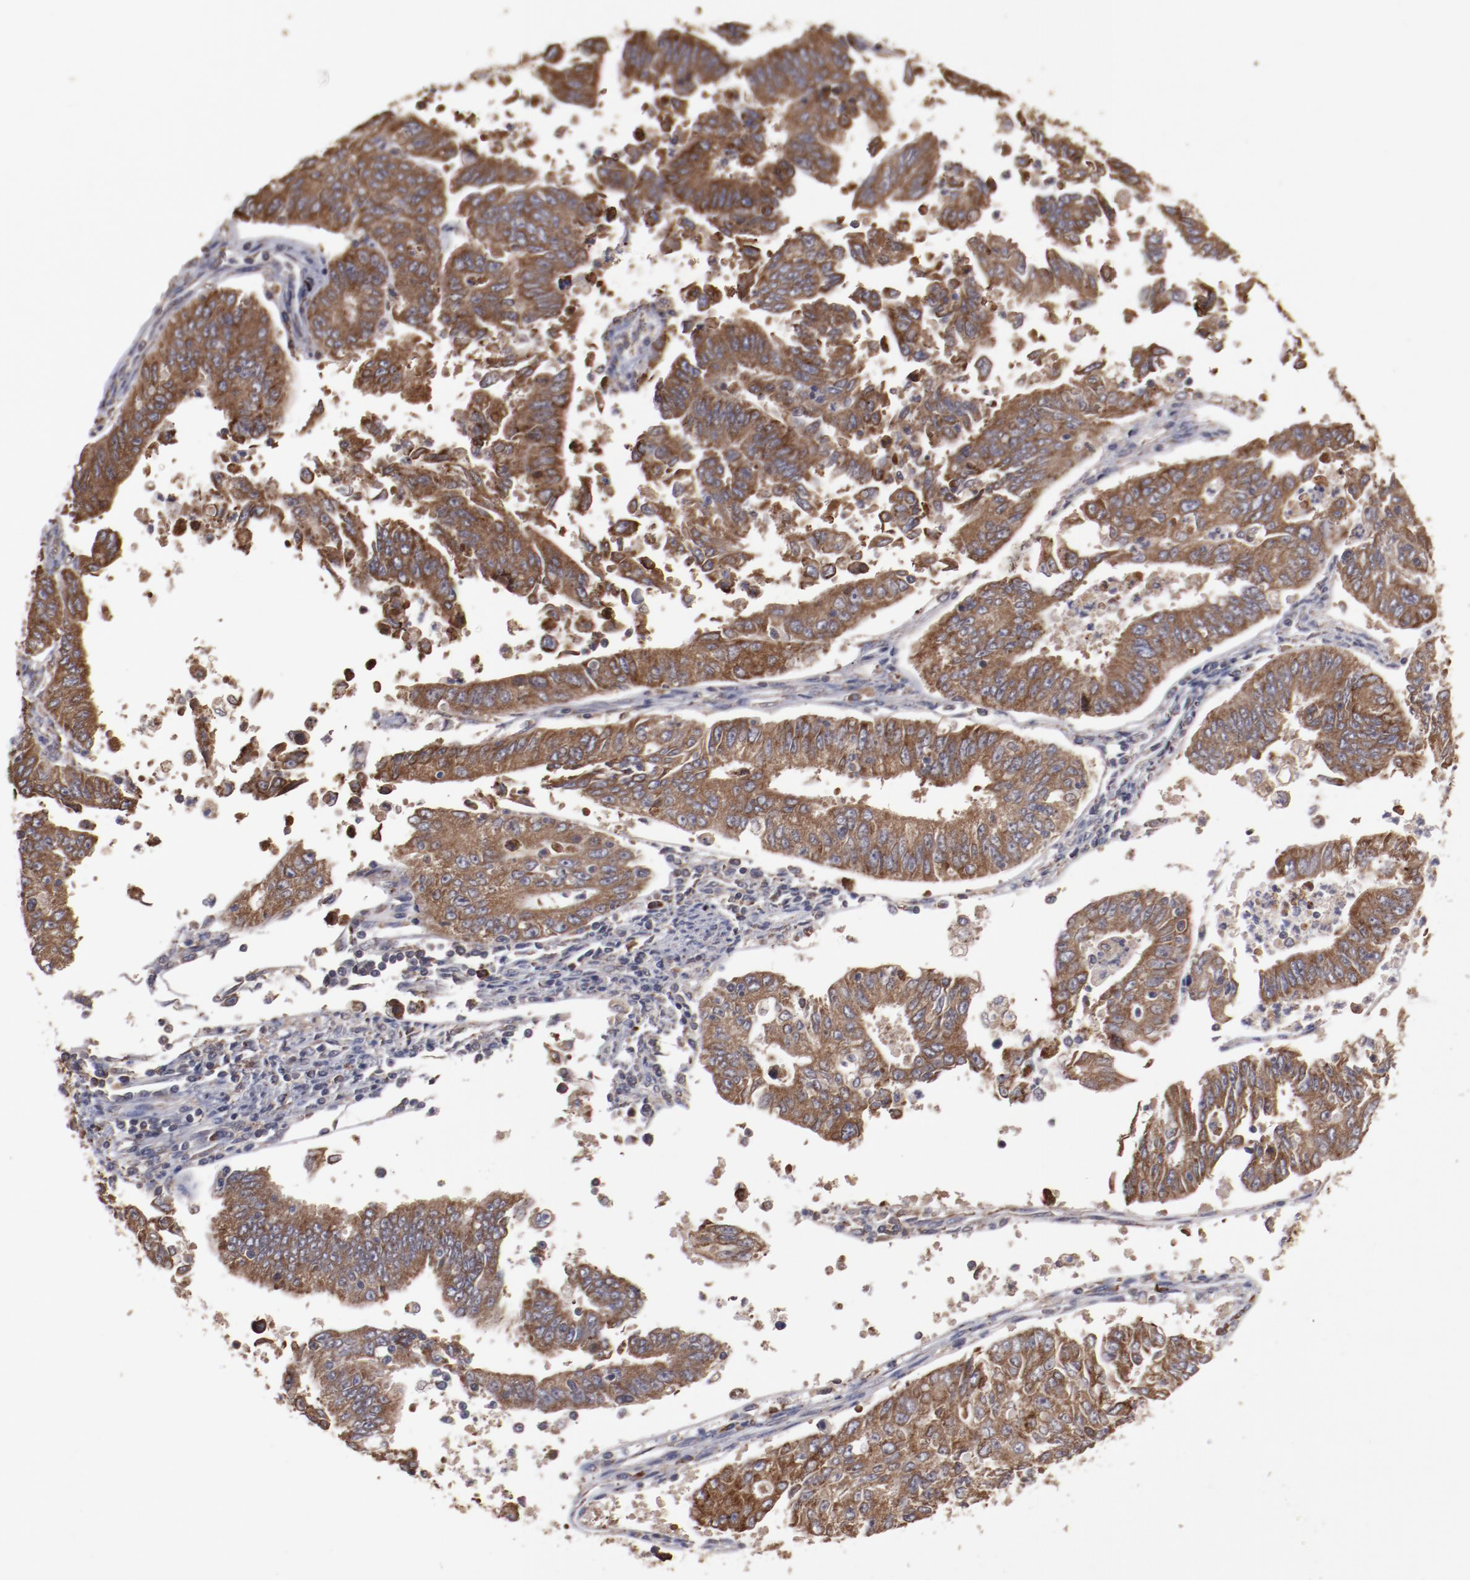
{"staining": {"intensity": "strong", "quantity": ">75%", "location": "cytoplasmic/membranous"}, "tissue": "endometrial cancer", "cell_type": "Tumor cells", "image_type": "cancer", "snomed": [{"axis": "morphology", "description": "Adenocarcinoma, NOS"}, {"axis": "topography", "description": "Endometrium"}], "caption": "Endometrial cancer was stained to show a protein in brown. There is high levels of strong cytoplasmic/membranous expression in about >75% of tumor cells.", "gene": "RPS4Y1", "patient": {"sex": "female", "age": 42}}